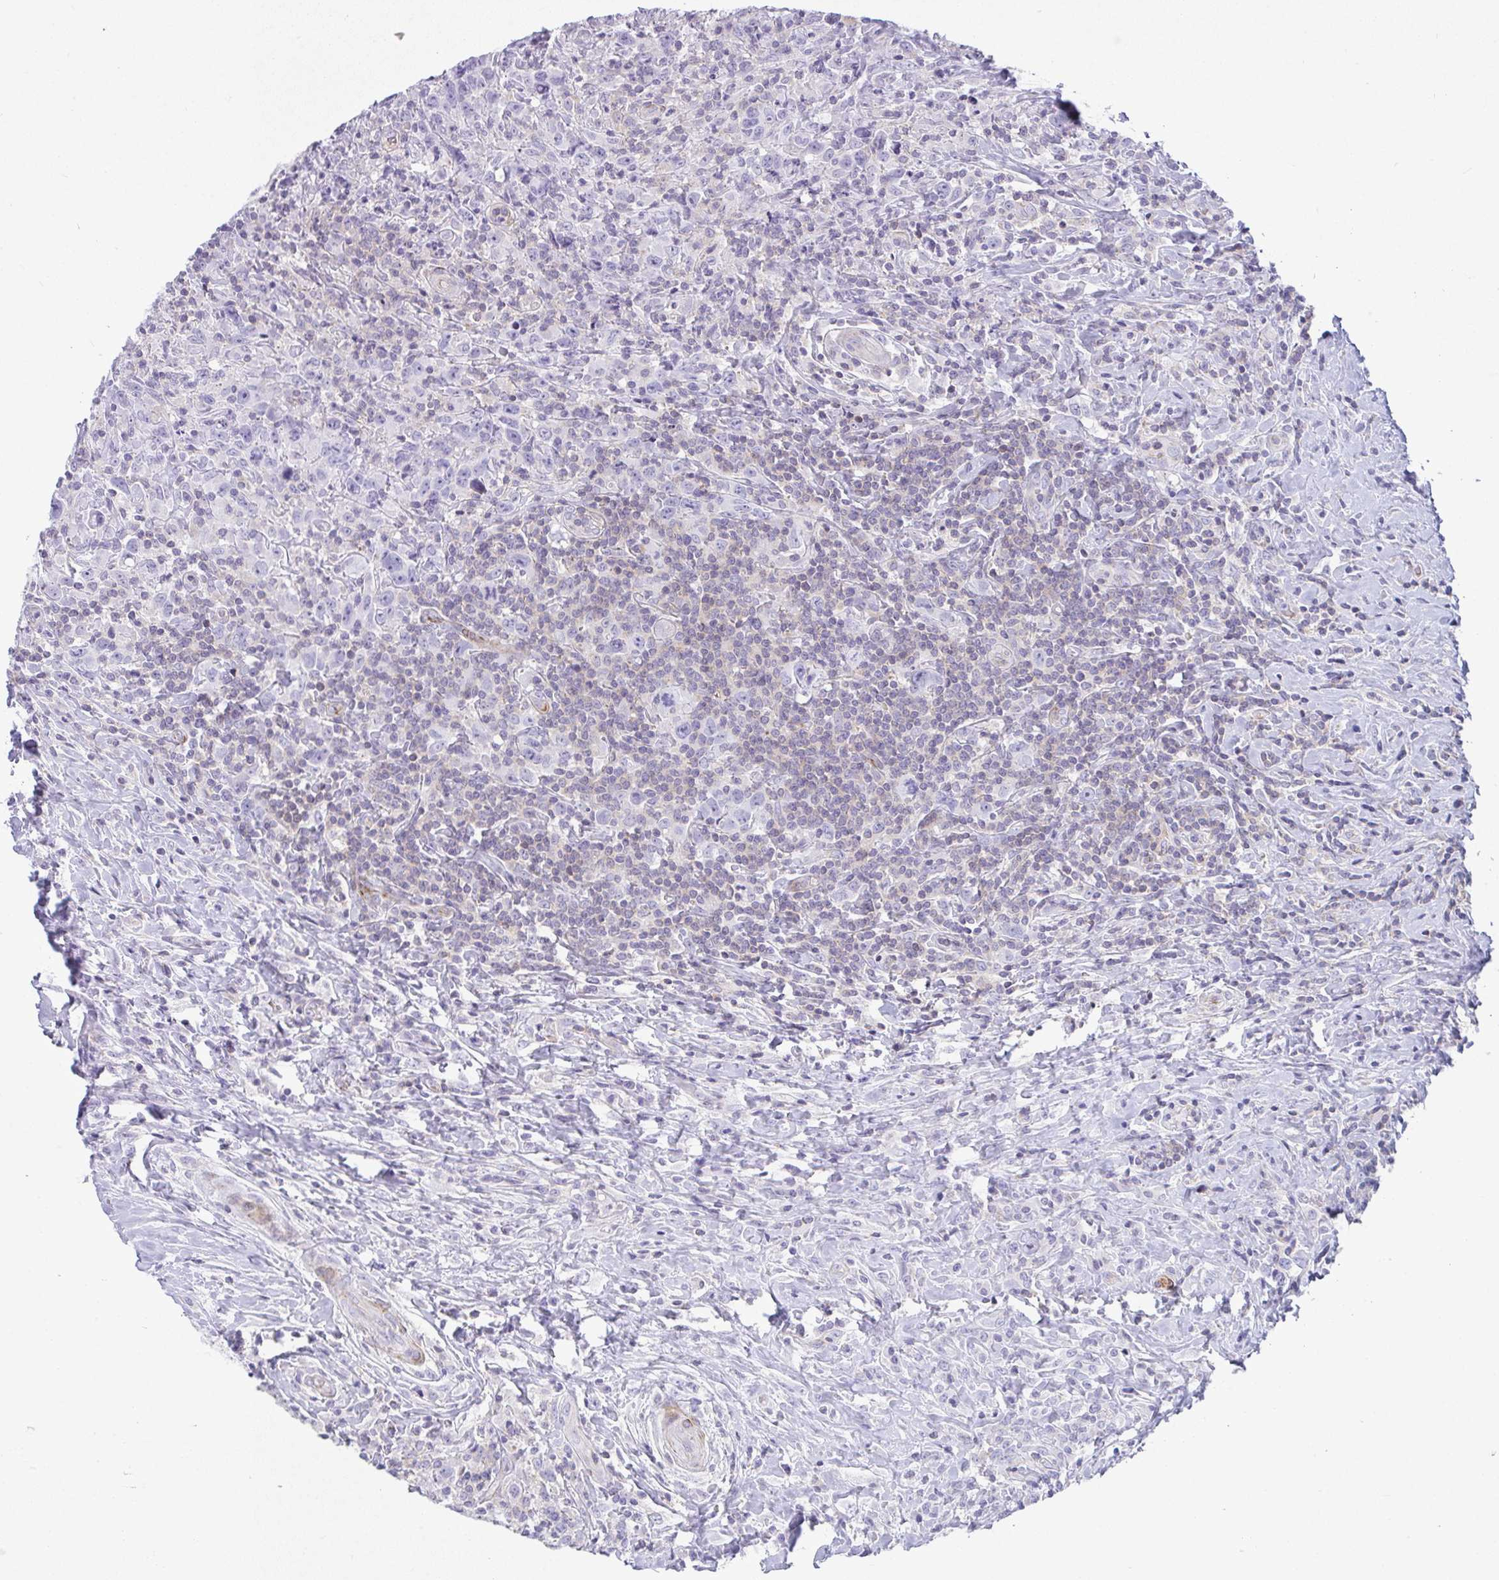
{"staining": {"intensity": "negative", "quantity": "none", "location": "none"}, "tissue": "lymphoma", "cell_type": "Tumor cells", "image_type": "cancer", "snomed": [{"axis": "morphology", "description": "Hodgkin's disease, NOS"}, {"axis": "topography", "description": "Lymph node"}], "caption": "The immunohistochemistry (IHC) micrograph has no significant positivity in tumor cells of Hodgkin's disease tissue.", "gene": "CDRT15", "patient": {"sex": "female", "age": 18}}